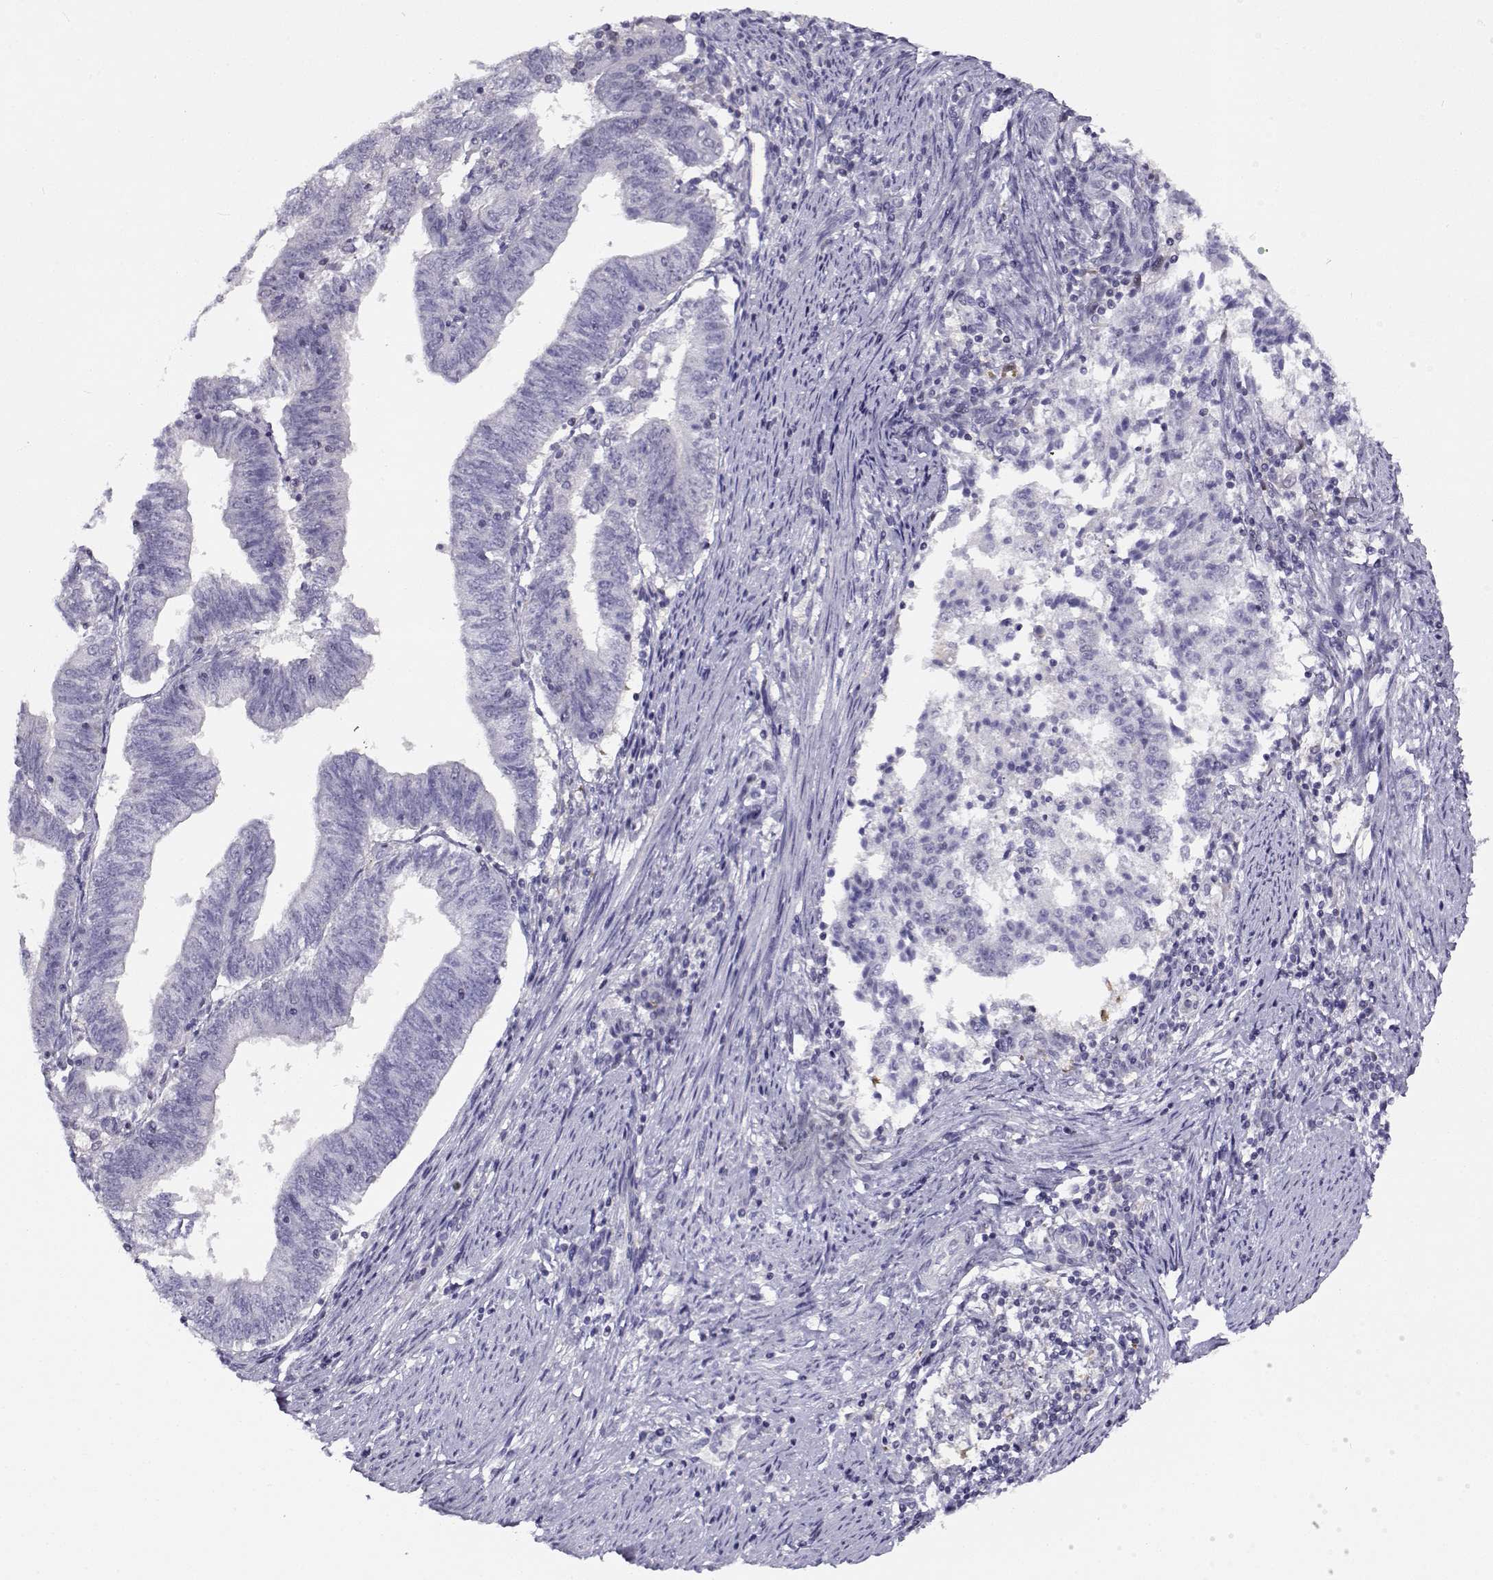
{"staining": {"intensity": "negative", "quantity": "none", "location": "none"}, "tissue": "endometrial cancer", "cell_type": "Tumor cells", "image_type": "cancer", "snomed": [{"axis": "morphology", "description": "Adenocarcinoma, NOS"}, {"axis": "topography", "description": "Endometrium"}], "caption": "This is an immunohistochemistry histopathology image of human endometrial cancer (adenocarcinoma). There is no staining in tumor cells.", "gene": "FEZF1", "patient": {"sex": "female", "age": 82}}